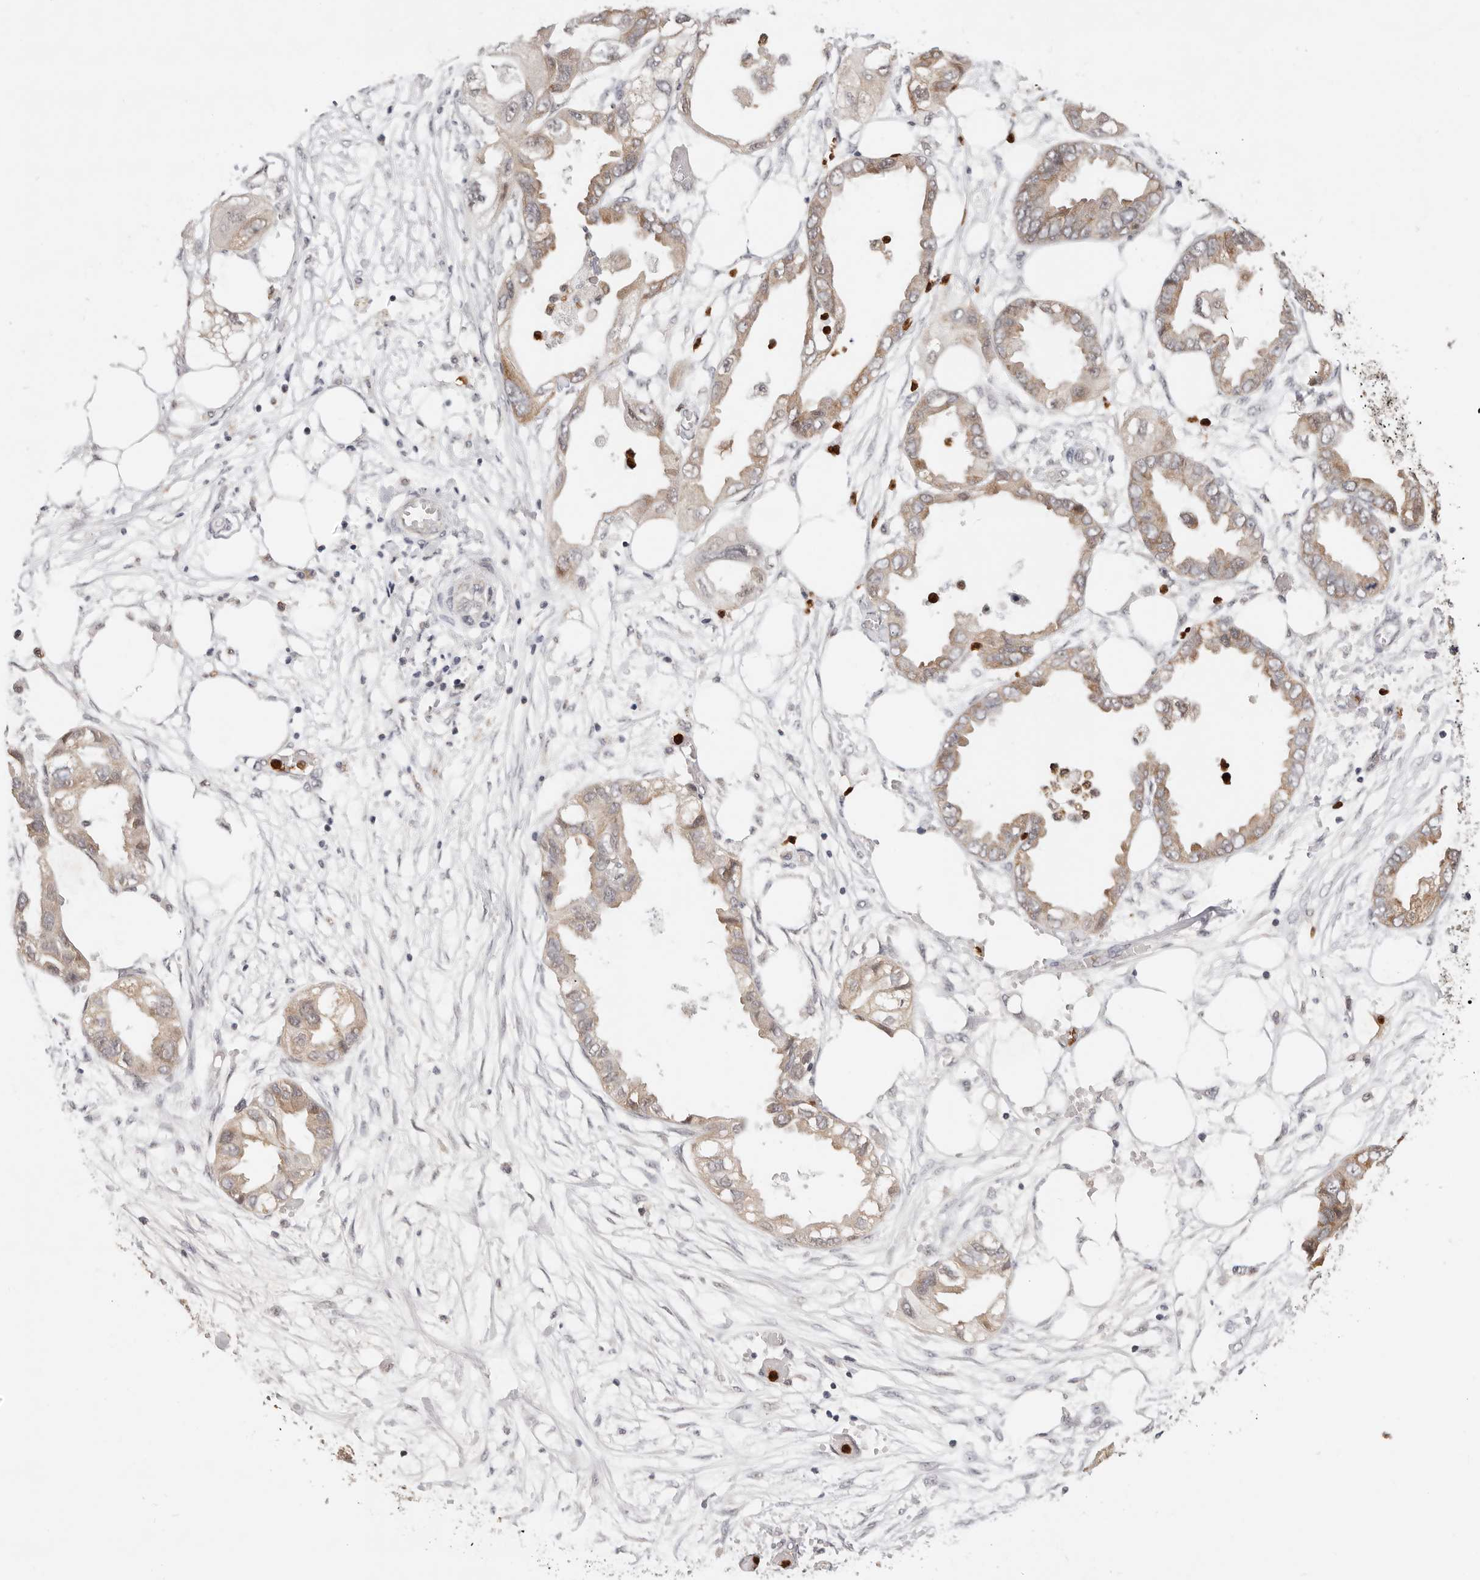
{"staining": {"intensity": "weak", "quantity": ">75%", "location": "cytoplasmic/membranous"}, "tissue": "endometrial cancer", "cell_type": "Tumor cells", "image_type": "cancer", "snomed": [{"axis": "morphology", "description": "Adenocarcinoma, NOS"}, {"axis": "morphology", "description": "Adenocarcinoma, metastatic, NOS"}, {"axis": "topography", "description": "Adipose tissue"}, {"axis": "topography", "description": "Endometrium"}], "caption": "IHC image of human adenocarcinoma (endometrial) stained for a protein (brown), which demonstrates low levels of weak cytoplasmic/membranous expression in approximately >75% of tumor cells.", "gene": "AFDN", "patient": {"sex": "female", "age": 67}}